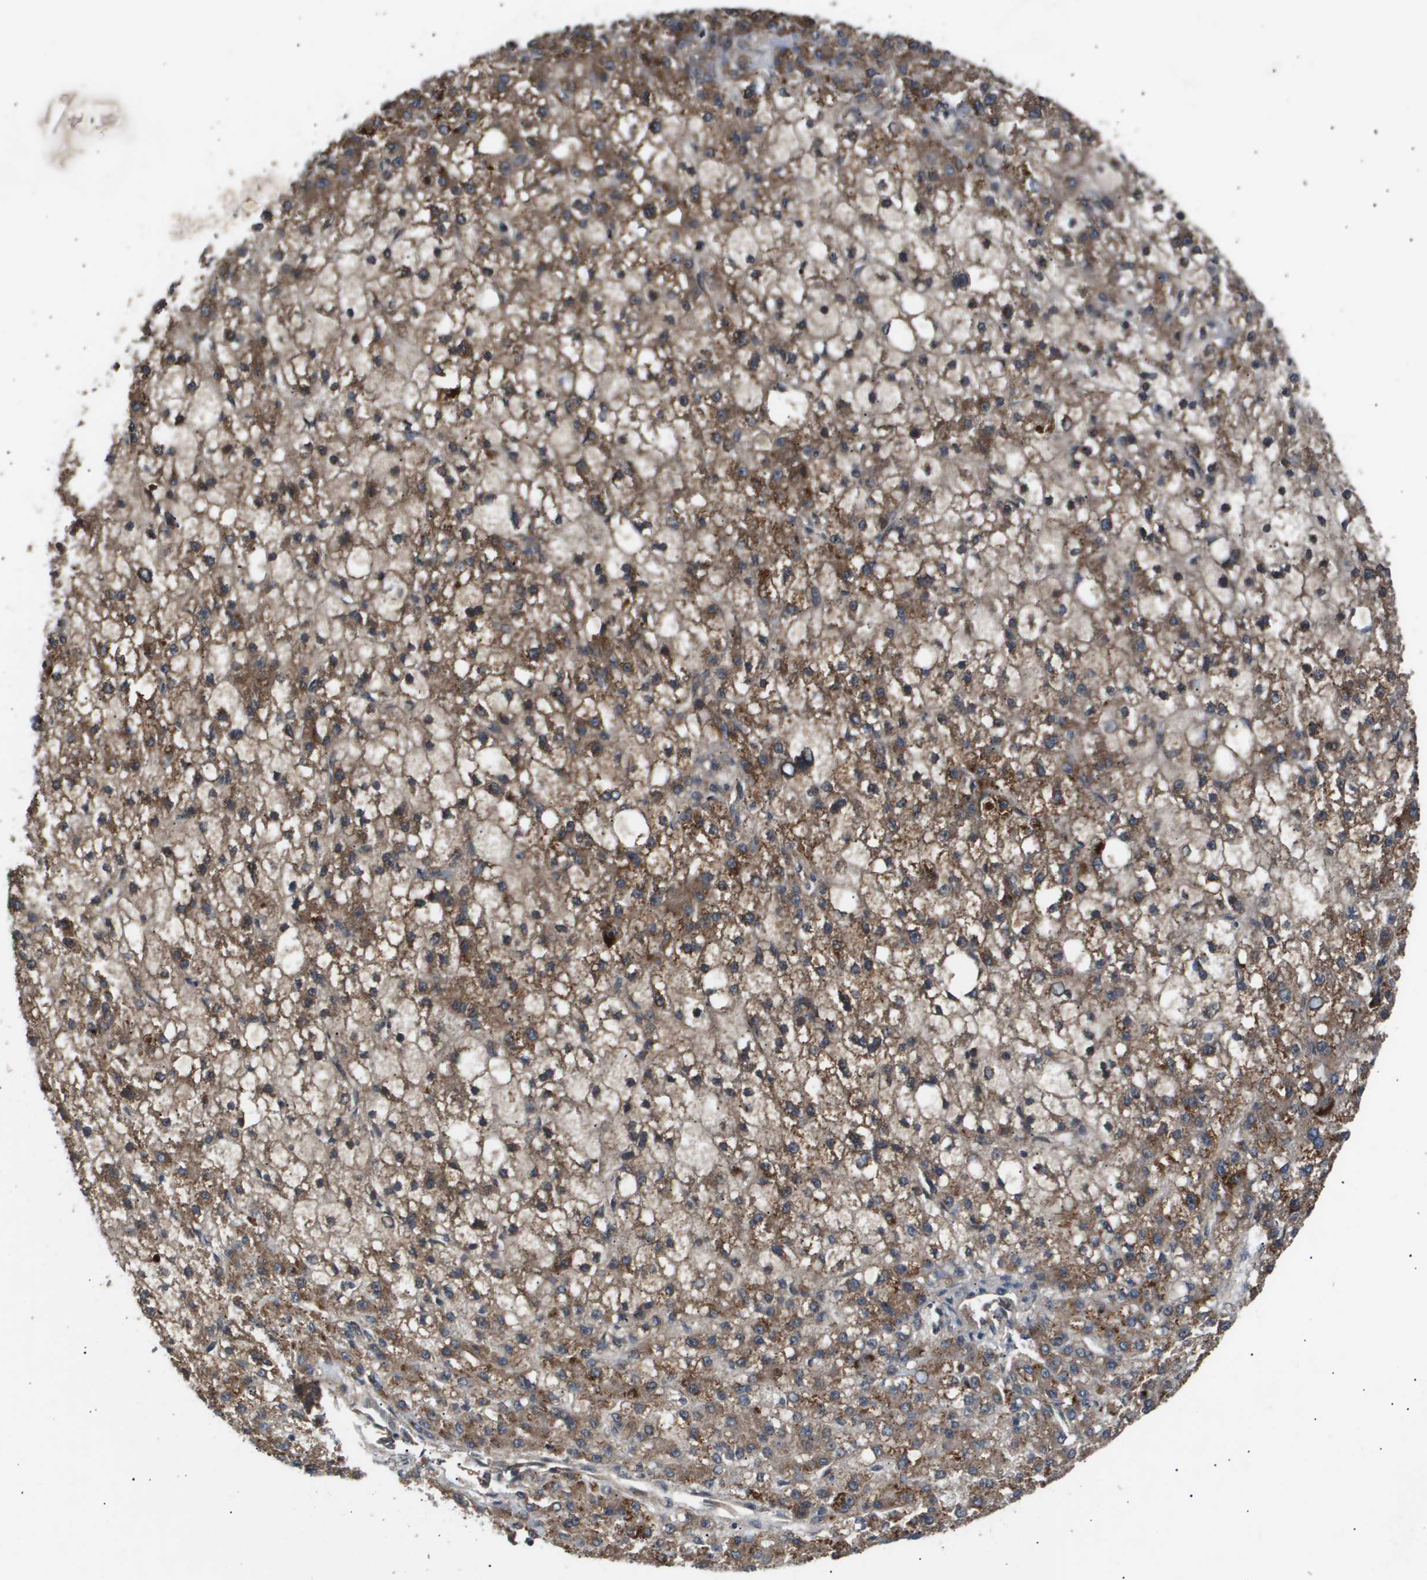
{"staining": {"intensity": "moderate", "quantity": ">75%", "location": "cytoplasmic/membranous"}, "tissue": "liver cancer", "cell_type": "Tumor cells", "image_type": "cancer", "snomed": [{"axis": "morphology", "description": "Carcinoma, Hepatocellular, NOS"}, {"axis": "topography", "description": "Liver"}], "caption": "Liver hepatocellular carcinoma tissue demonstrates moderate cytoplasmic/membranous expression in approximately >75% of tumor cells", "gene": "ERG", "patient": {"sex": "male", "age": 67}}